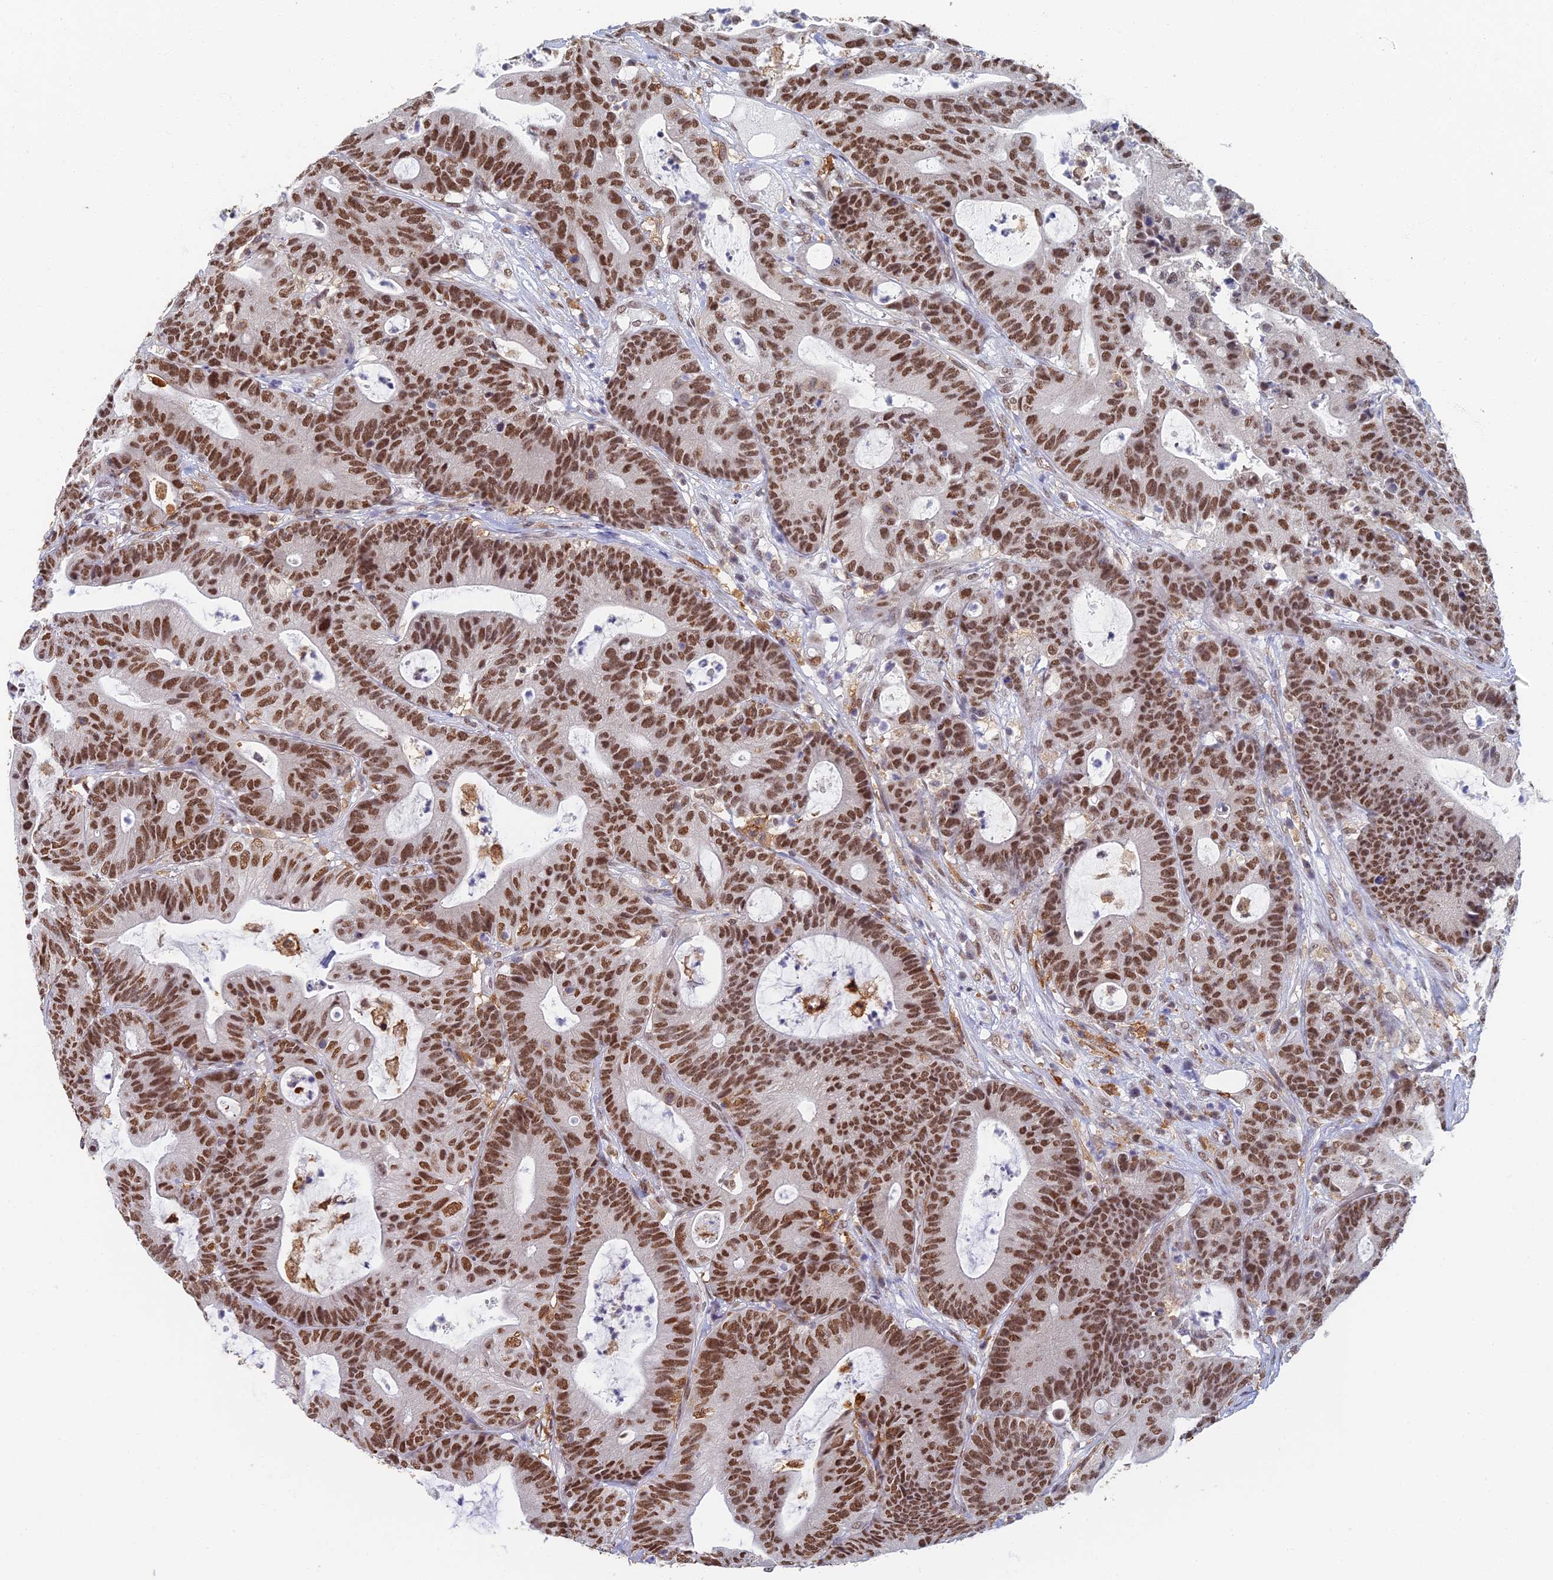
{"staining": {"intensity": "strong", "quantity": ">75%", "location": "nuclear"}, "tissue": "colorectal cancer", "cell_type": "Tumor cells", "image_type": "cancer", "snomed": [{"axis": "morphology", "description": "Adenocarcinoma, NOS"}, {"axis": "topography", "description": "Colon"}], "caption": "Immunohistochemical staining of human colorectal adenocarcinoma demonstrates strong nuclear protein positivity in approximately >75% of tumor cells.", "gene": "GPATCH1", "patient": {"sex": "female", "age": 84}}